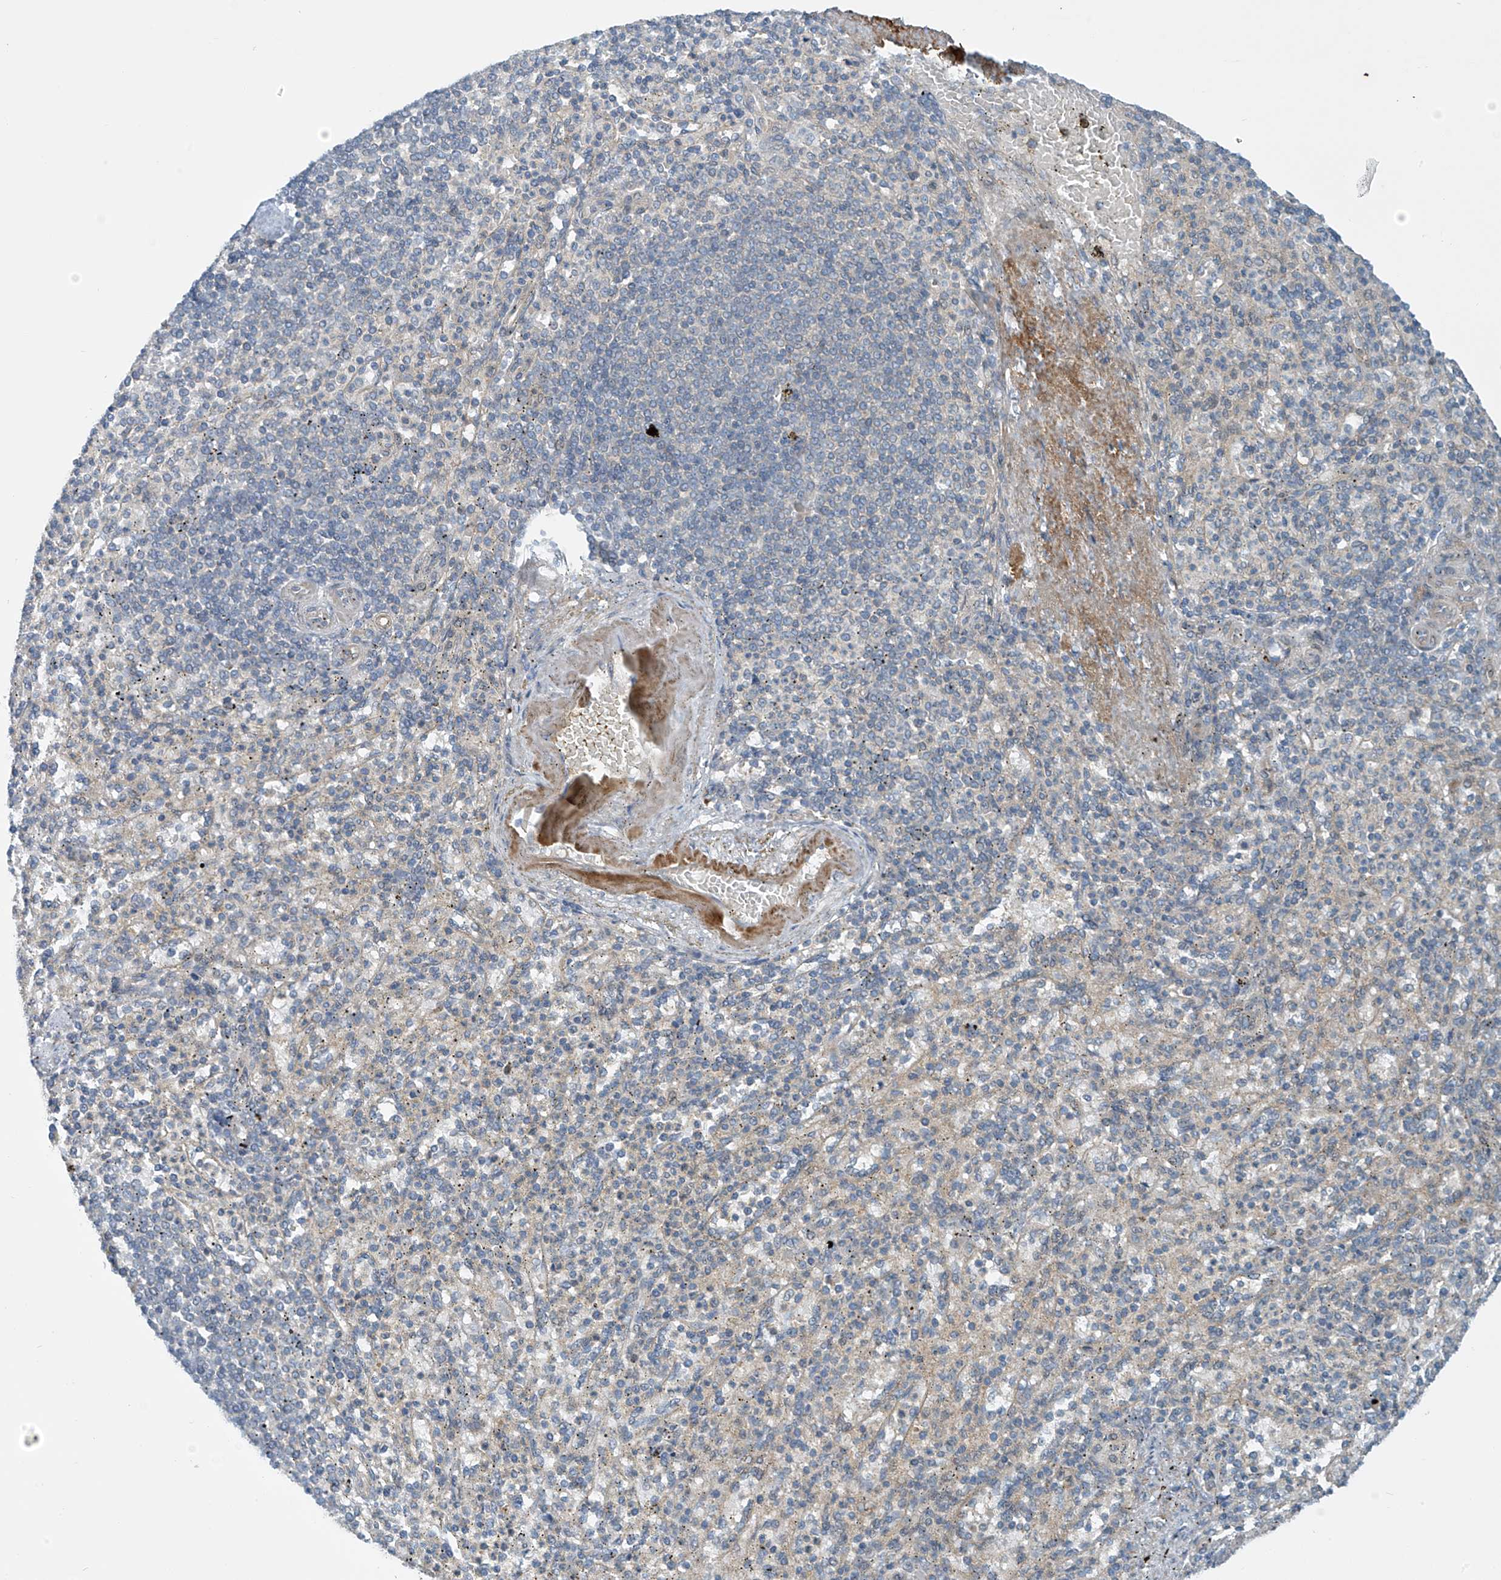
{"staining": {"intensity": "negative", "quantity": "none", "location": "none"}, "tissue": "spleen", "cell_type": "Cells in red pulp", "image_type": "normal", "snomed": [{"axis": "morphology", "description": "Normal tissue, NOS"}, {"axis": "topography", "description": "Spleen"}], "caption": "Immunohistochemical staining of unremarkable spleen shows no significant positivity in cells in red pulp.", "gene": "FSD1L", "patient": {"sex": "female", "age": 74}}